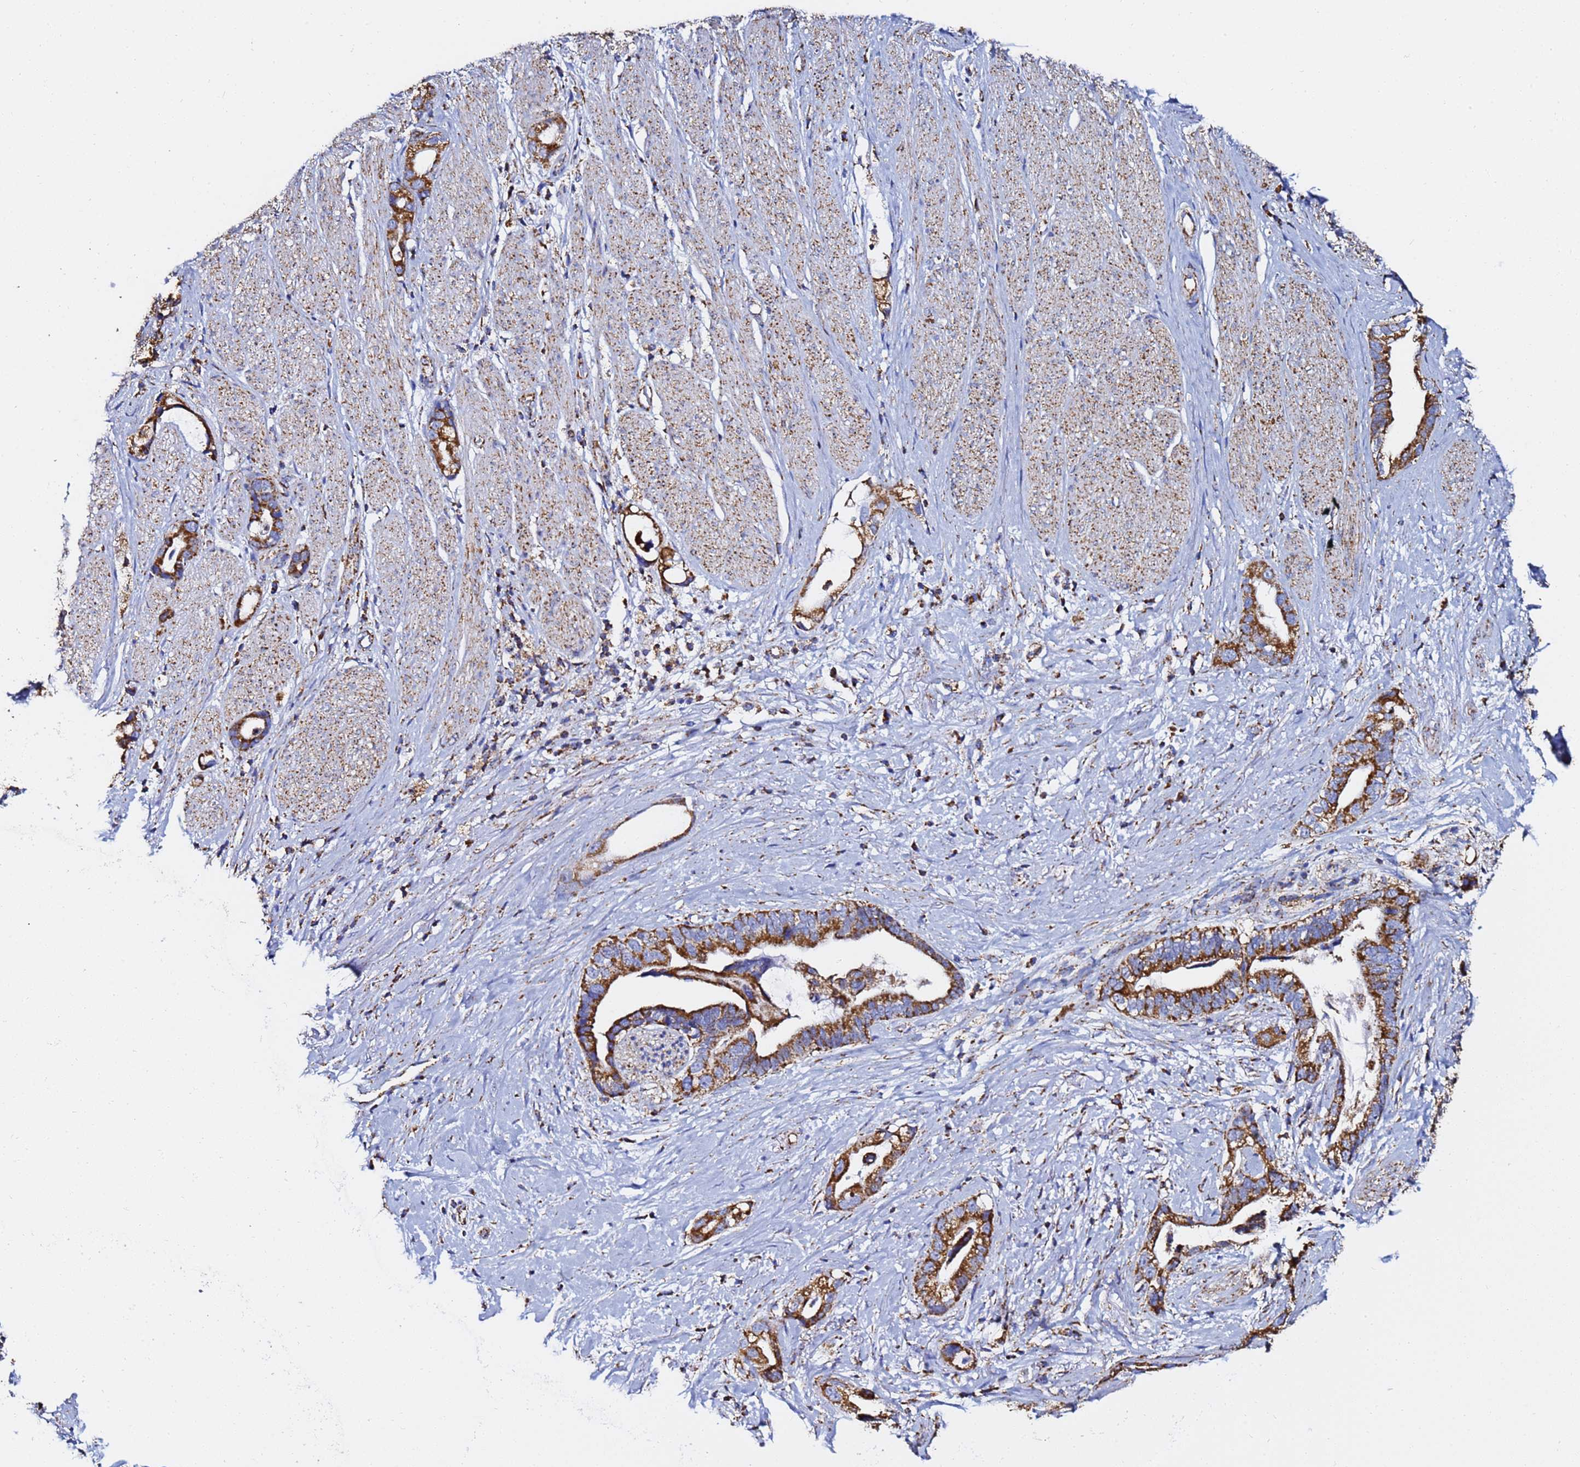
{"staining": {"intensity": "strong", "quantity": ">75%", "location": "cytoplasmic/membranous"}, "tissue": "stomach cancer", "cell_type": "Tumor cells", "image_type": "cancer", "snomed": [{"axis": "morphology", "description": "Adenocarcinoma, NOS"}, {"axis": "topography", "description": "Stomach"}], "caption": "An image showing strong cytoplasmic/membranous staining in approximately >75% of tumor cells in stomach adenocarcinoma, as visualized by brown immunohistochemical staining.", "gene": "PHB2", "patient": {"sex": "male", "age": 55}}